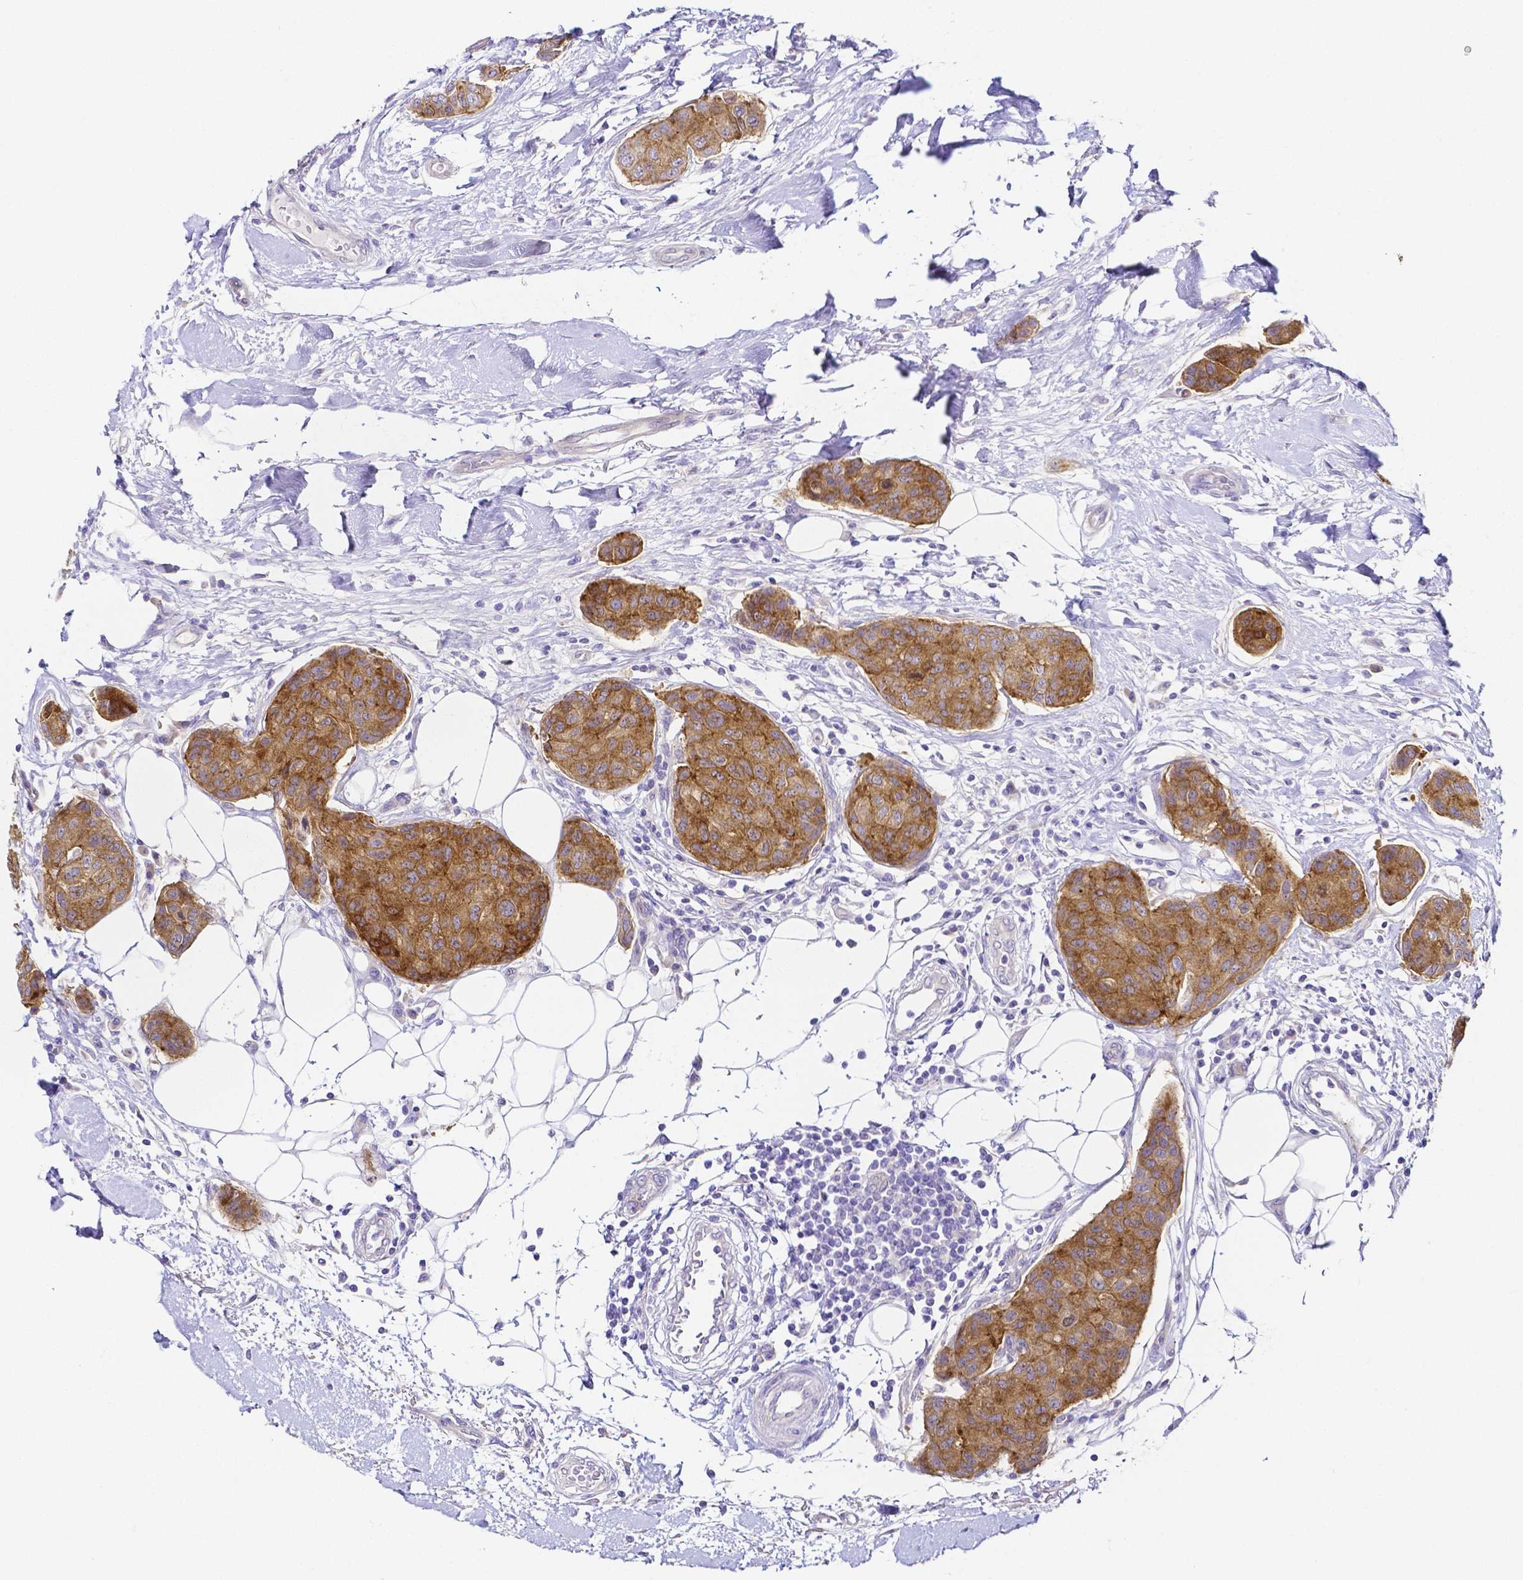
{"staining": {"intensity": "moderate", "quantity": ">75%", "location": "cytoplasmic/membranous"}, "tissue": "breast cancer", "cell_type": "Tumor cells", "image_type": "cancer", "snomed": [{"axis": "morphology", "description": "Duct carcinoma"}, {"axis": "topography", "description": "Breast"}, {"axis": "topography", "description": "Lymph node"}], "caption": "An image of breast infiltrating ductal carcinoma stained for a protein demonstrates moderate cytoplasmic/membranous brown staining in tumor cells. The staining was performed using DAB to visualize the protein expression in brown, while the nuclei were stained in blue with hematoxylin (Magnification: 20x).", "gene": "PKP3", "patient": {"sex": "female", "age": 80}}